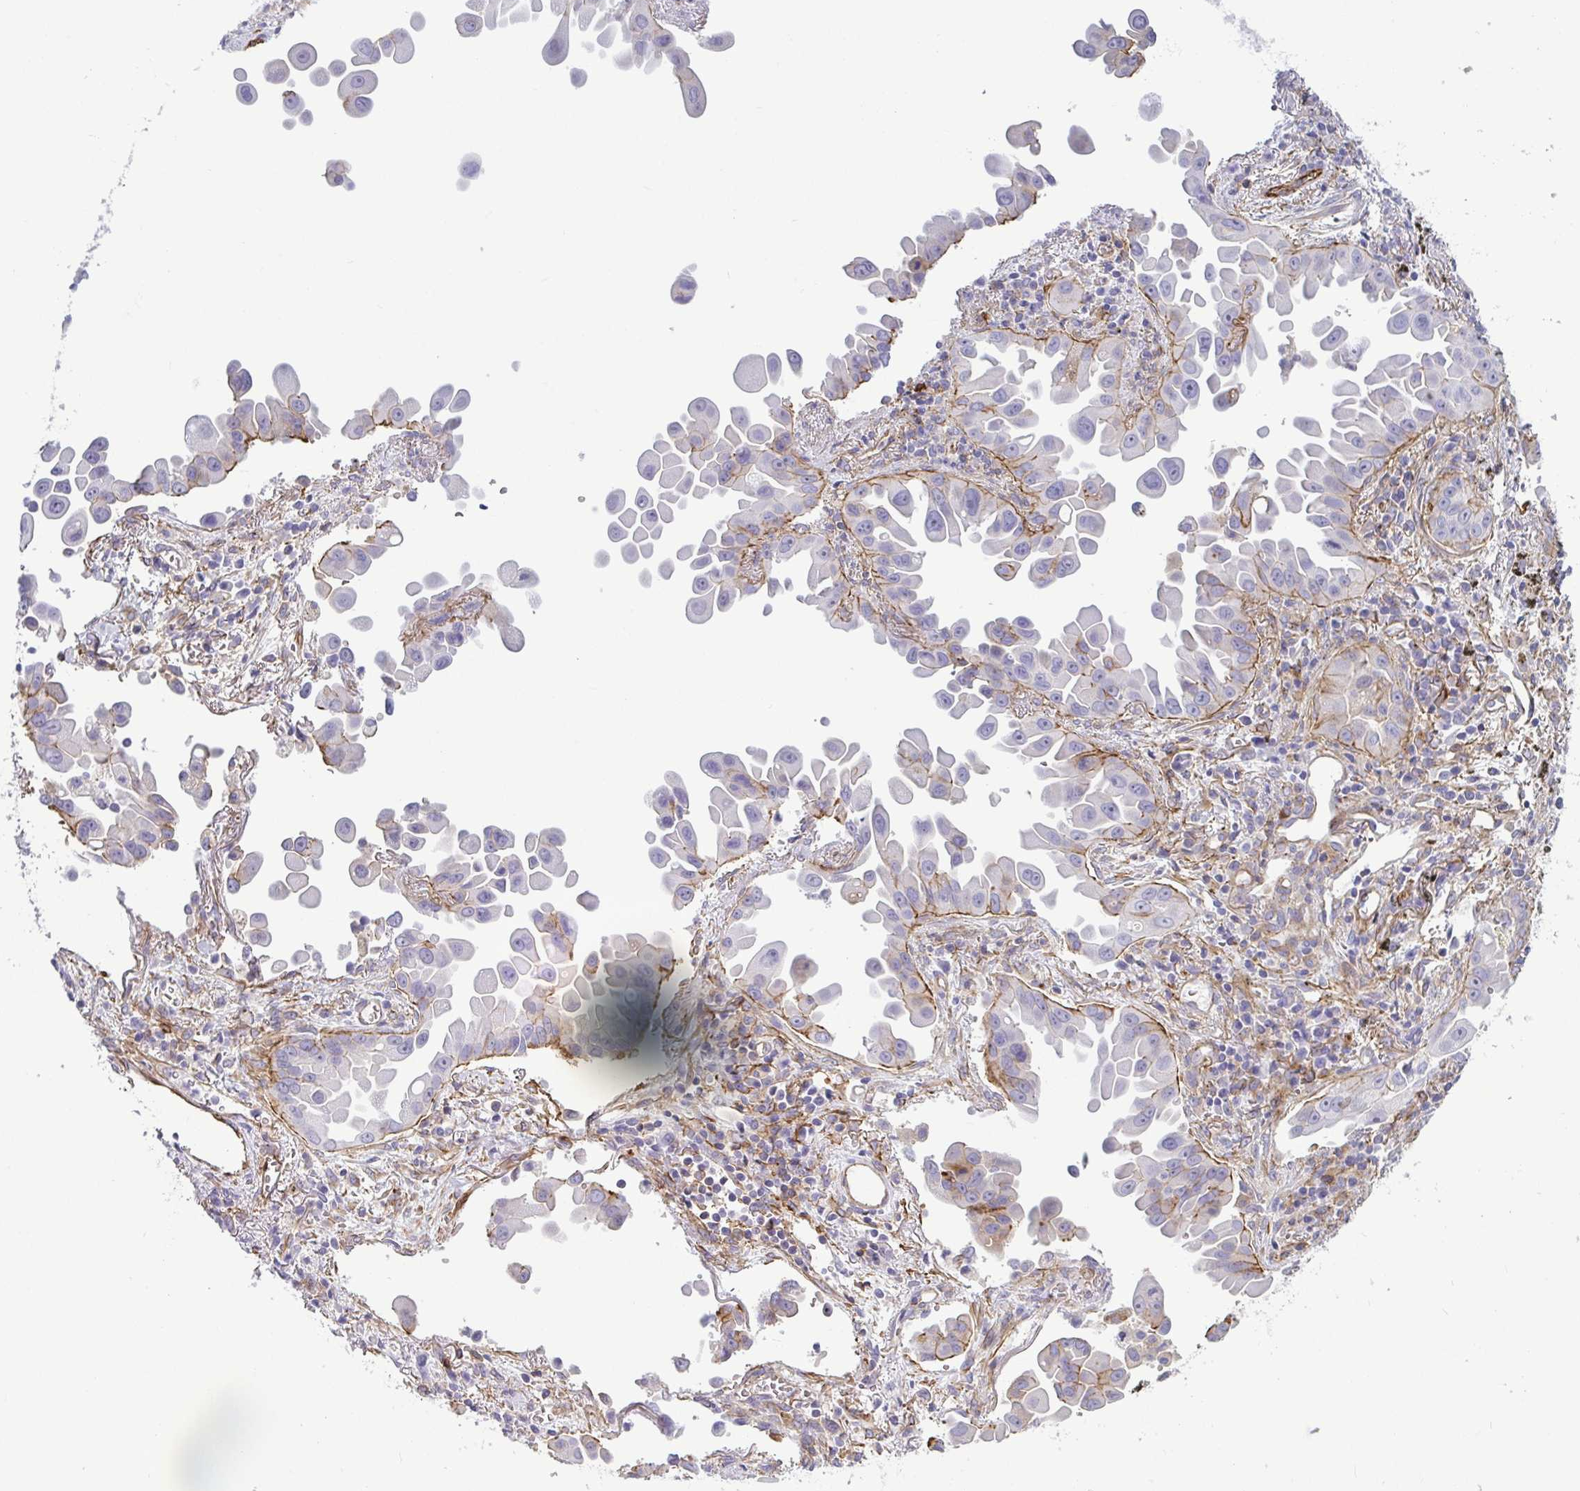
{"staining": {"intensity": "negative", "quantity": "none", "location": "none"}, "tissue": "lung cancer", "cell_type": "Tumor cells", "image_type": "cancer", "snomed": [{"axis": "morphology", "description": "Adenocarcinoma, NOS"}, {"axis": "topography", "description": "Lung"}], "caption": "IHC histopathology image of neoplastic tissue: human lung cancer stained with DAB exhibits no significant protein staining in tumor cells.", "gene": "LIMA1", "patient": {"sex": "male", "age": 68}}